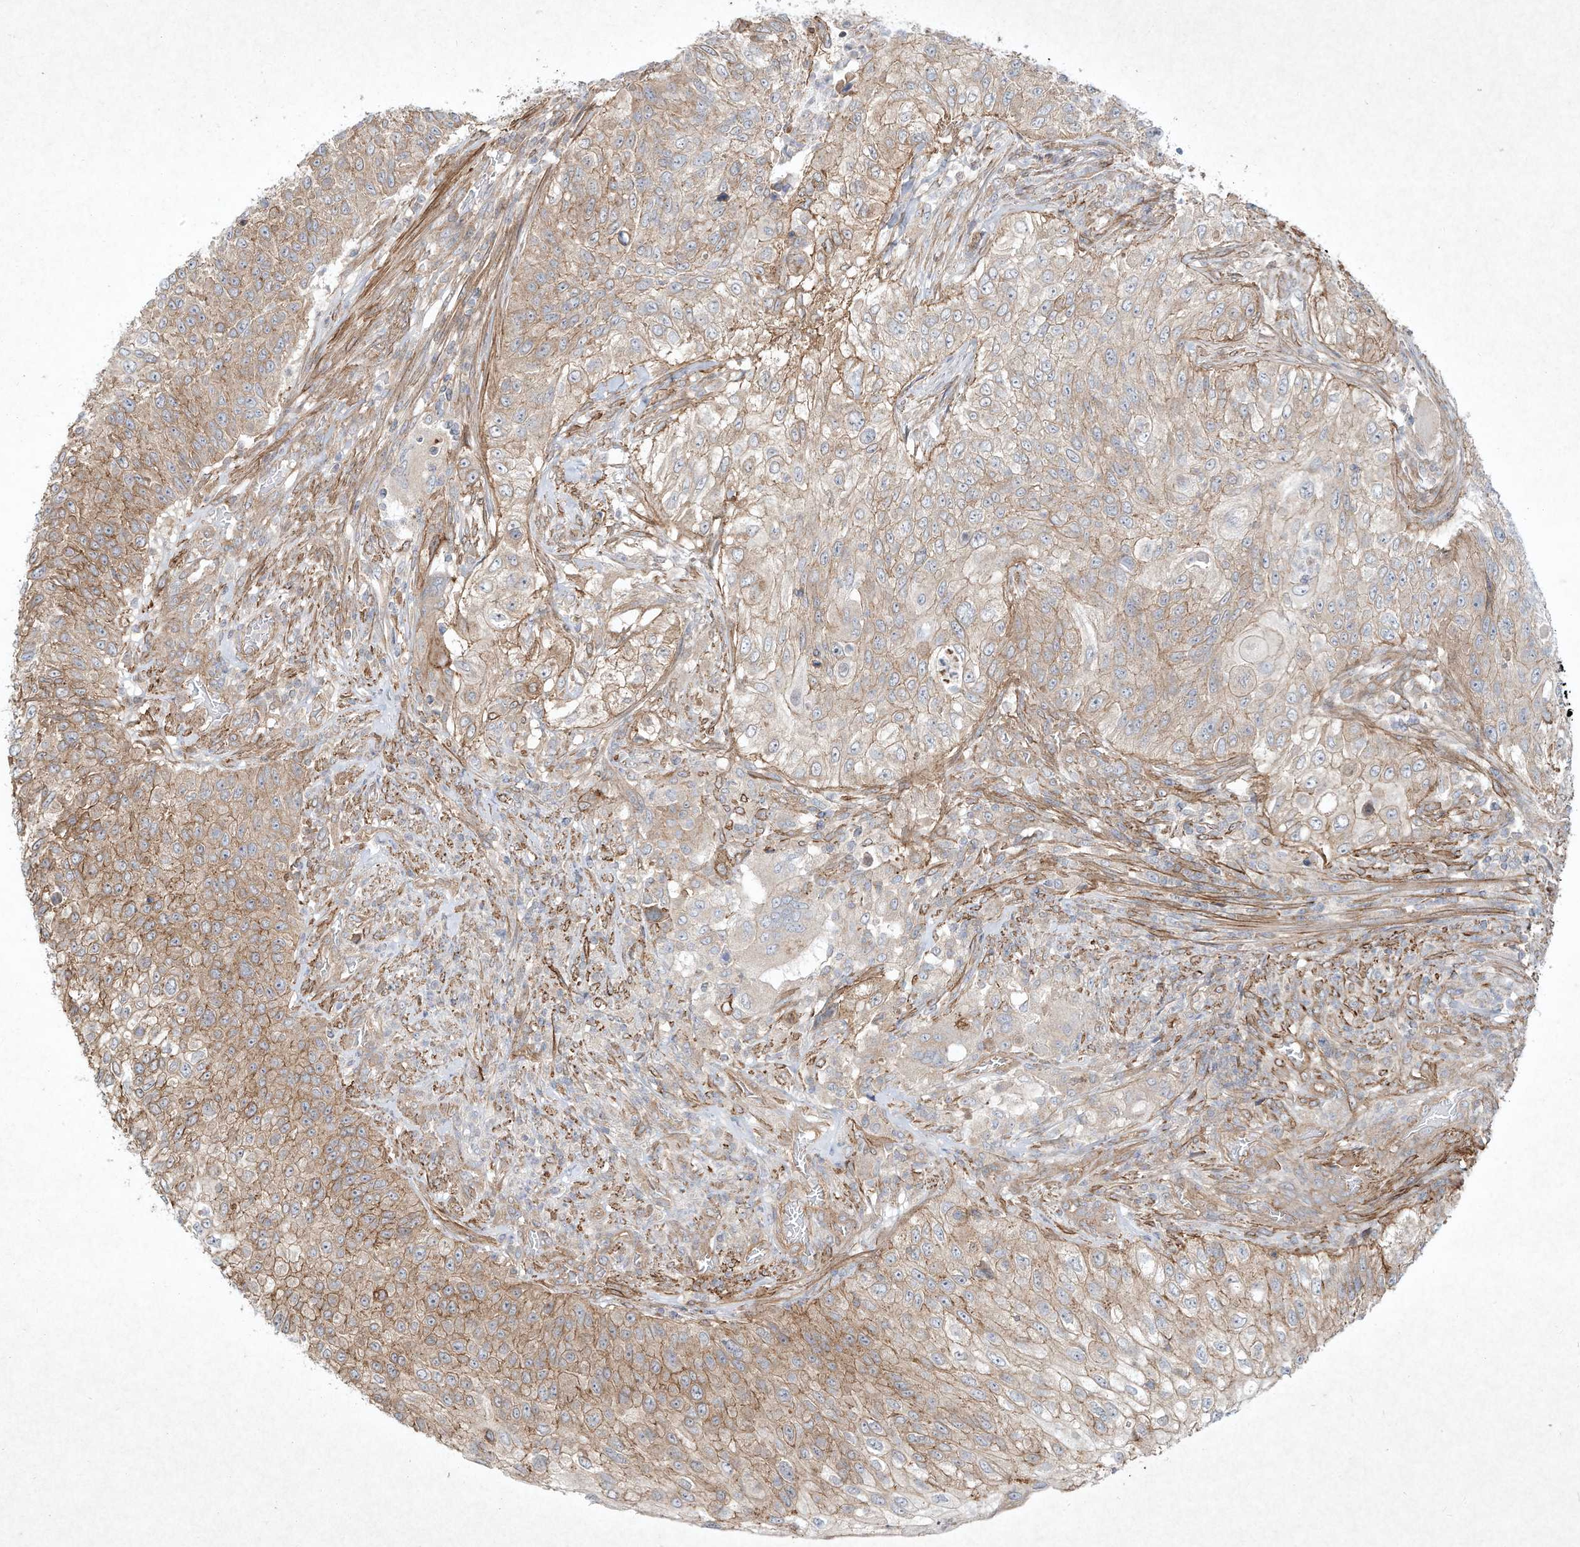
{"staining": {"intensity": "moderate", "quantity": "25%-75%", "location": "cytoplasmic/membranous"}, "tissue": "urothelial cancer", "cell_type": "Tumor cells", "image_type": "cancer", "snomed": [{"axis": "morphology", "description": "Urothelial carcinoma, High grade"}, {"axis": "topography", "description": "Urinary bladder"}], "caption": "Immunohistochemistry image of human urothelial carcinoma (high-grade) stained for a protein (brown), which displays medium levels of moderate cytoplasmic/membranous staining in approximately 25%-75% of tumor cells.", "gene": "HTR5A", "patient": {"sex": "female", "age": 60}}